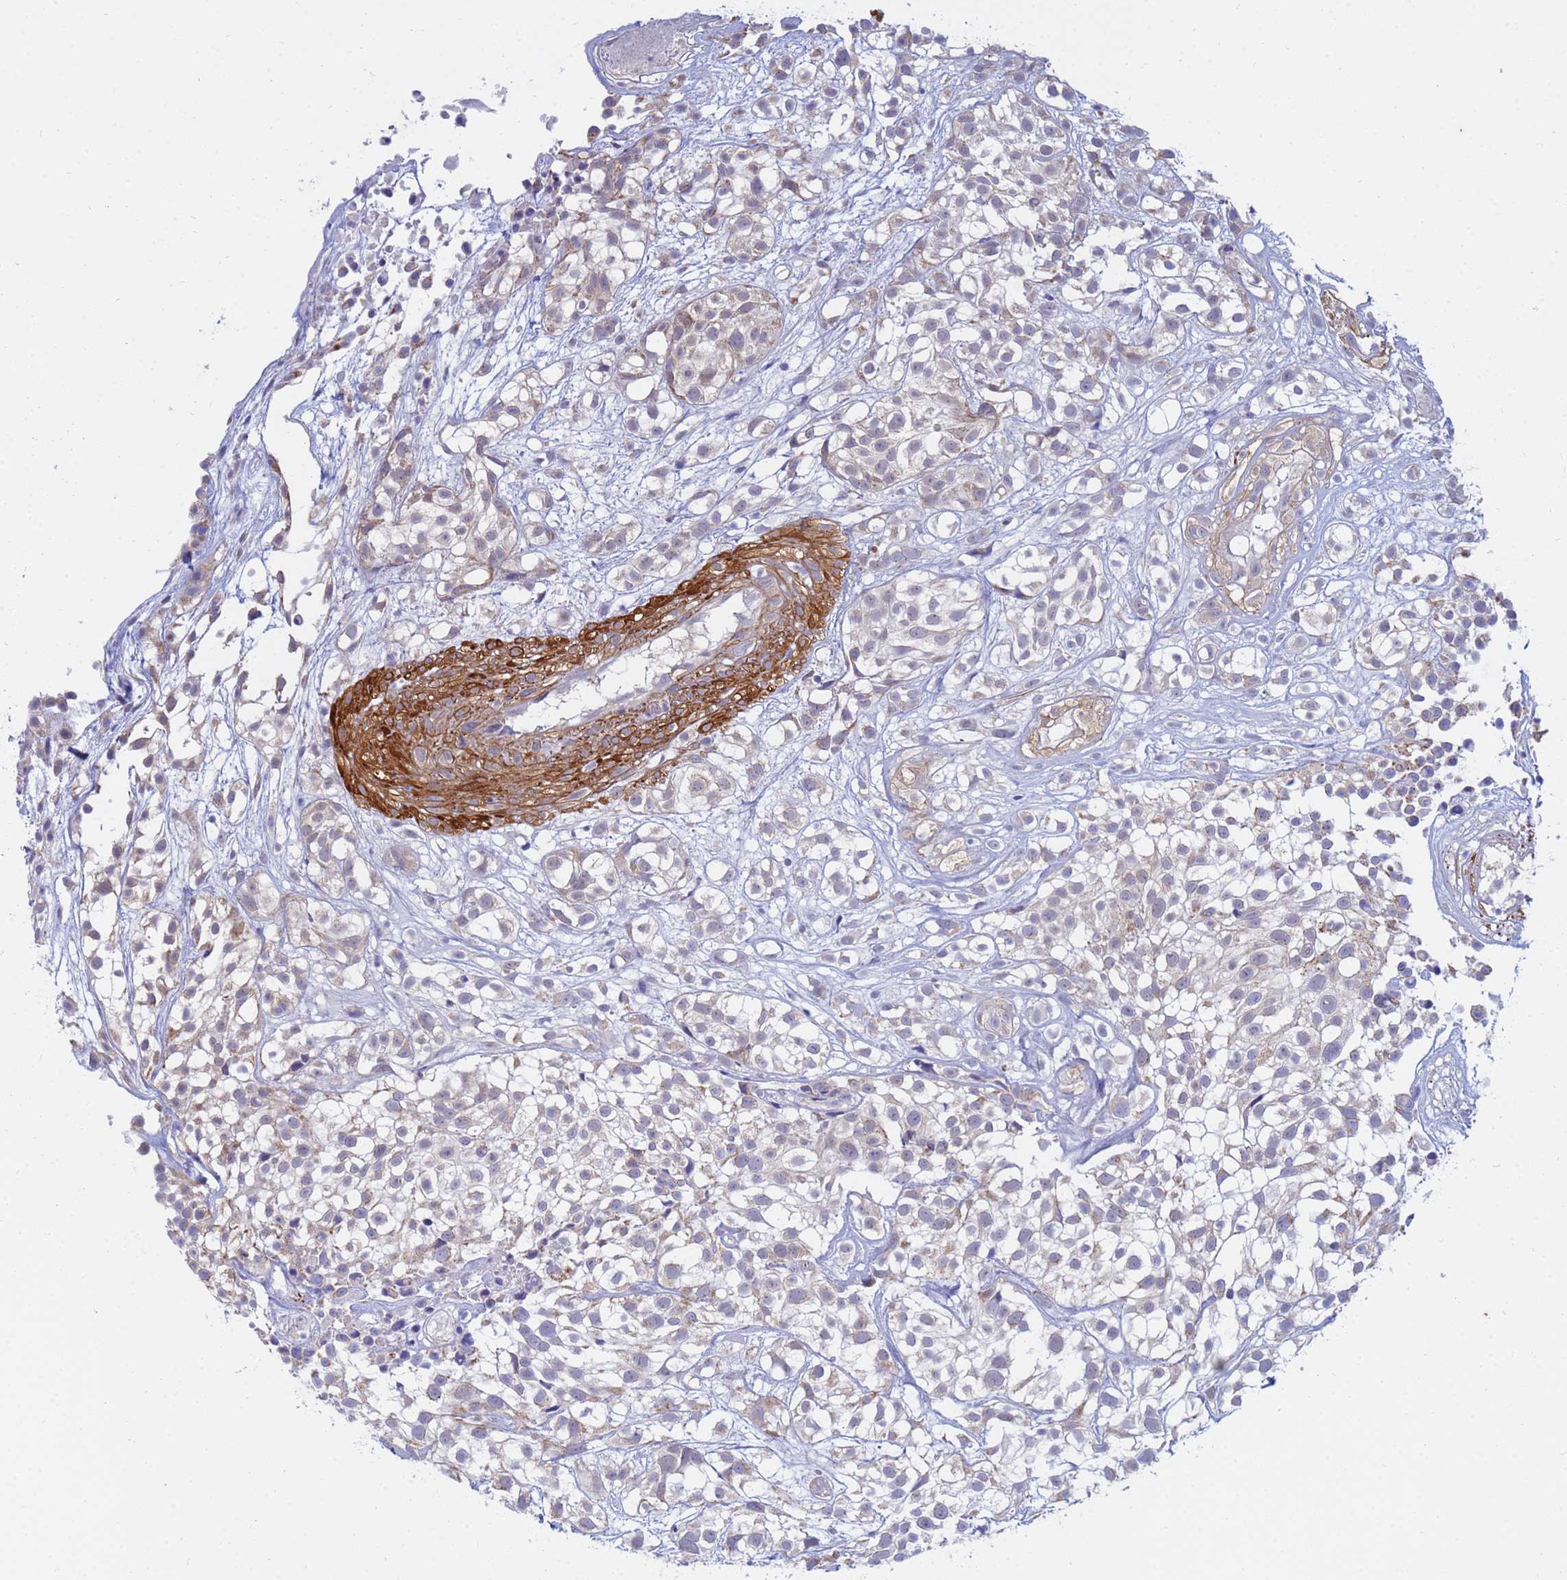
{"staining": {"intensity": "weak", "quantity": "25%-75%", "location": "cytoplasmic/membranous"}, "tissue": "urothelial cancer", "cell_type": "Tumor cells", "image_type": "cancer", "snomed": [{"axis": "morphology", "description": "Urothelial carcinoma, High grade"}, {"axis": "topography", "description": "Urinary bladder"}], "caption": "Urothelial carcinoma (high-grade) stained with immunohistochemistry reveals weak cytoplasmic/membranous staining in approximately 25%-75% of tumor cells. Nuclei are stained in blue.", "gene": "SDR39U1", "patient": {"sex": "male", "age": 56}}